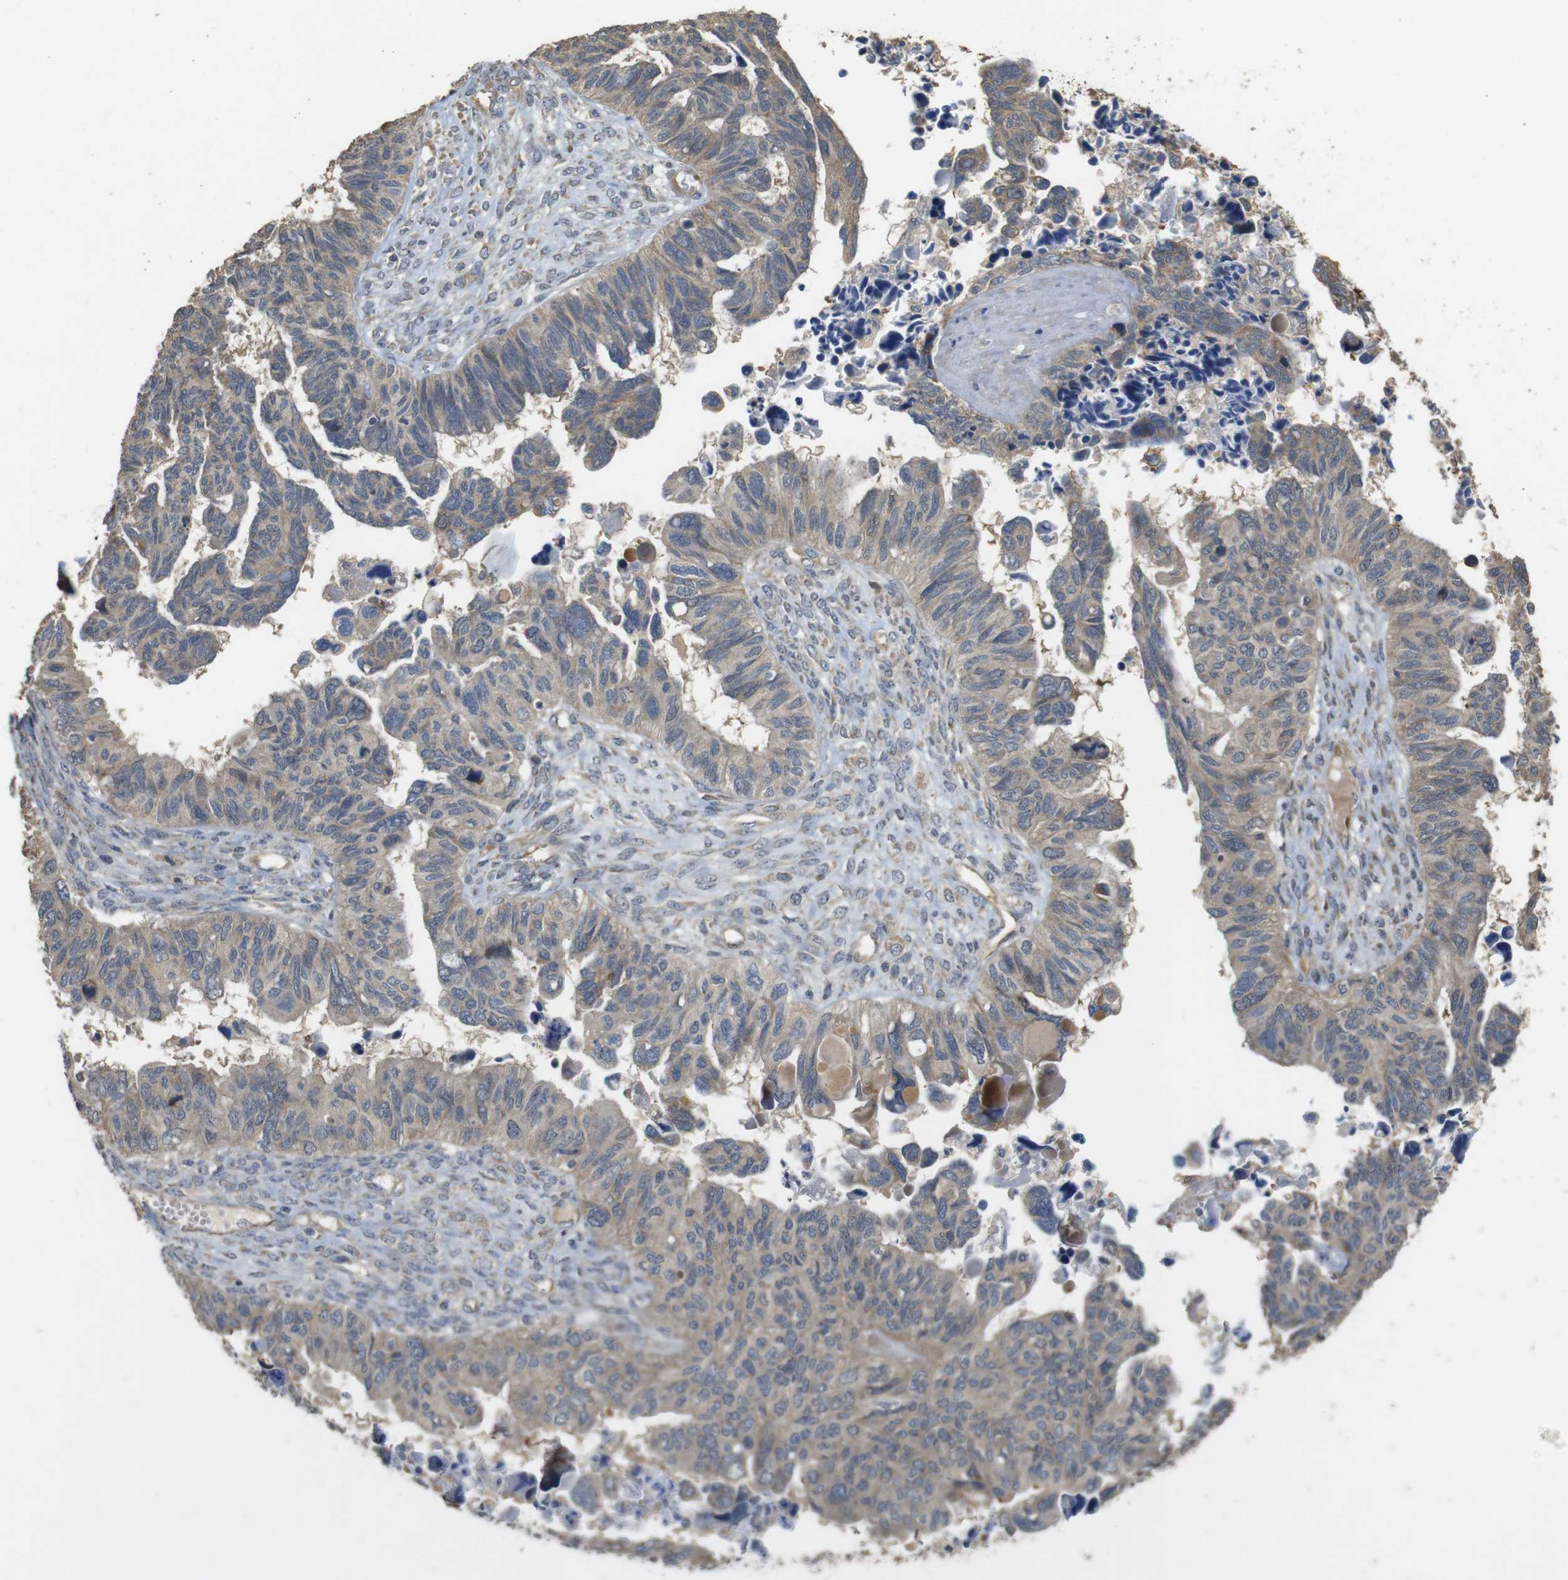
{"staining": {"intensity": "weak", "quantity": ">75%", "location": "cytoplasmic/membranous"}, "tissue": "ovarian cancer", "cell_type": "Tumor cells", "image_type": "cancer", "snomed": [{"axis": "morphology", "description": "Cystadenocarcinoma, serous, NOS"}, {"axis": "topography", "description": "Ovary"}], "caption": "This image shows IHC staining of human ovarian serous cystadenocarcinoma, with low weak cytoplasmic/membranous expression in approximately >75% of tumor cells.", "gene": "PCDHB10", "patient": {"sex": "female", "age": 79}}